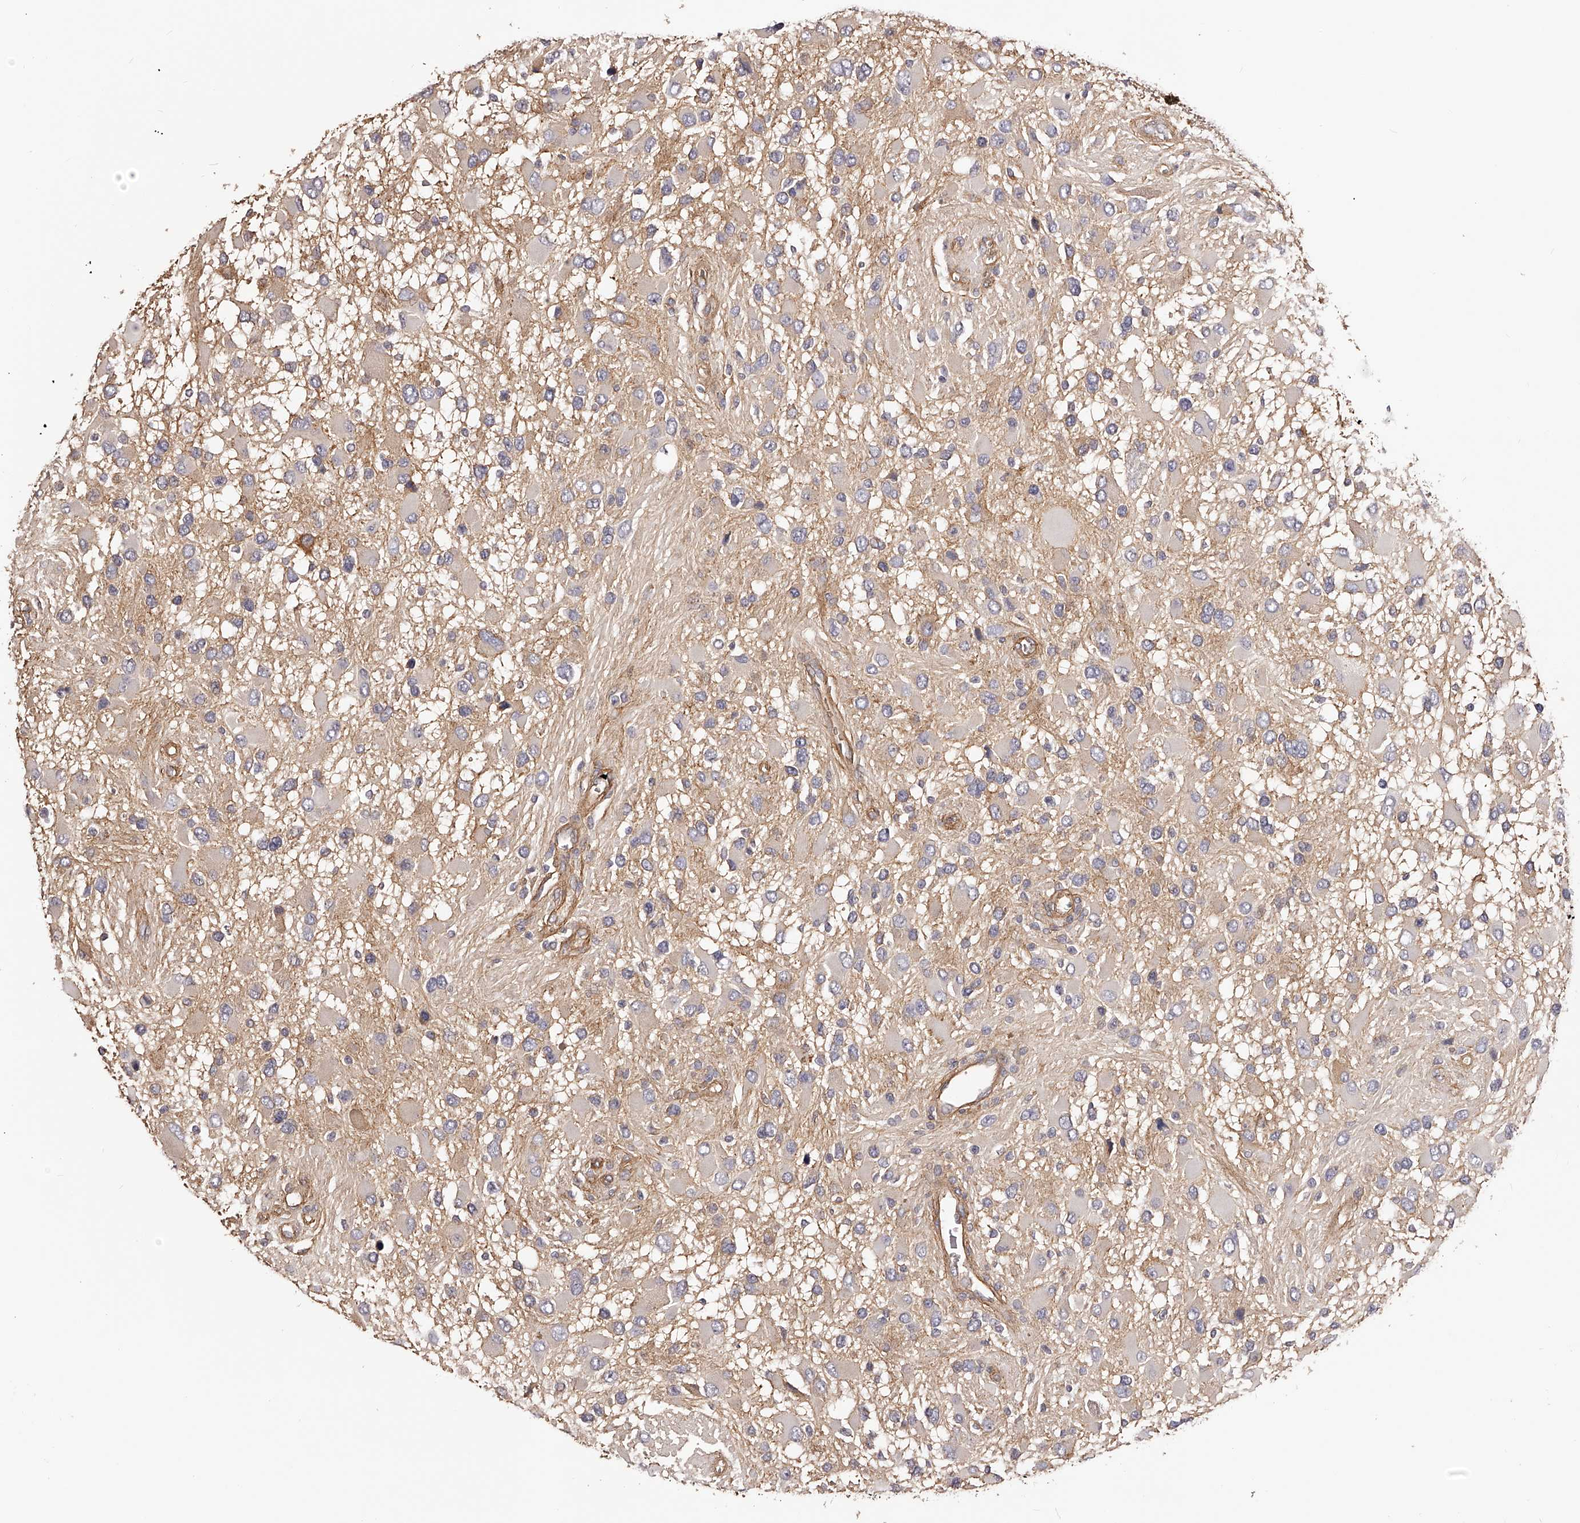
{"staining": {"intensity": "weak", "quantity": "<25%", "location": "cytoplasmic/membranous"}, "tissue": "glioma", "cell_type": "Tumor cells", "image_type": "cancer", "snomed": [{"axis": "morphology", "description": "Glioma, malignant, High grade"}, {"axis": "topography", "description": "Brain"}], "caption": "An IHC micrograph of malignant high-grade glioma is shown. There is no staining in tumor cells of malignant high-grade glioma.", "gene": "LTV1", "patient": {"sex": "male", "age": 53}}